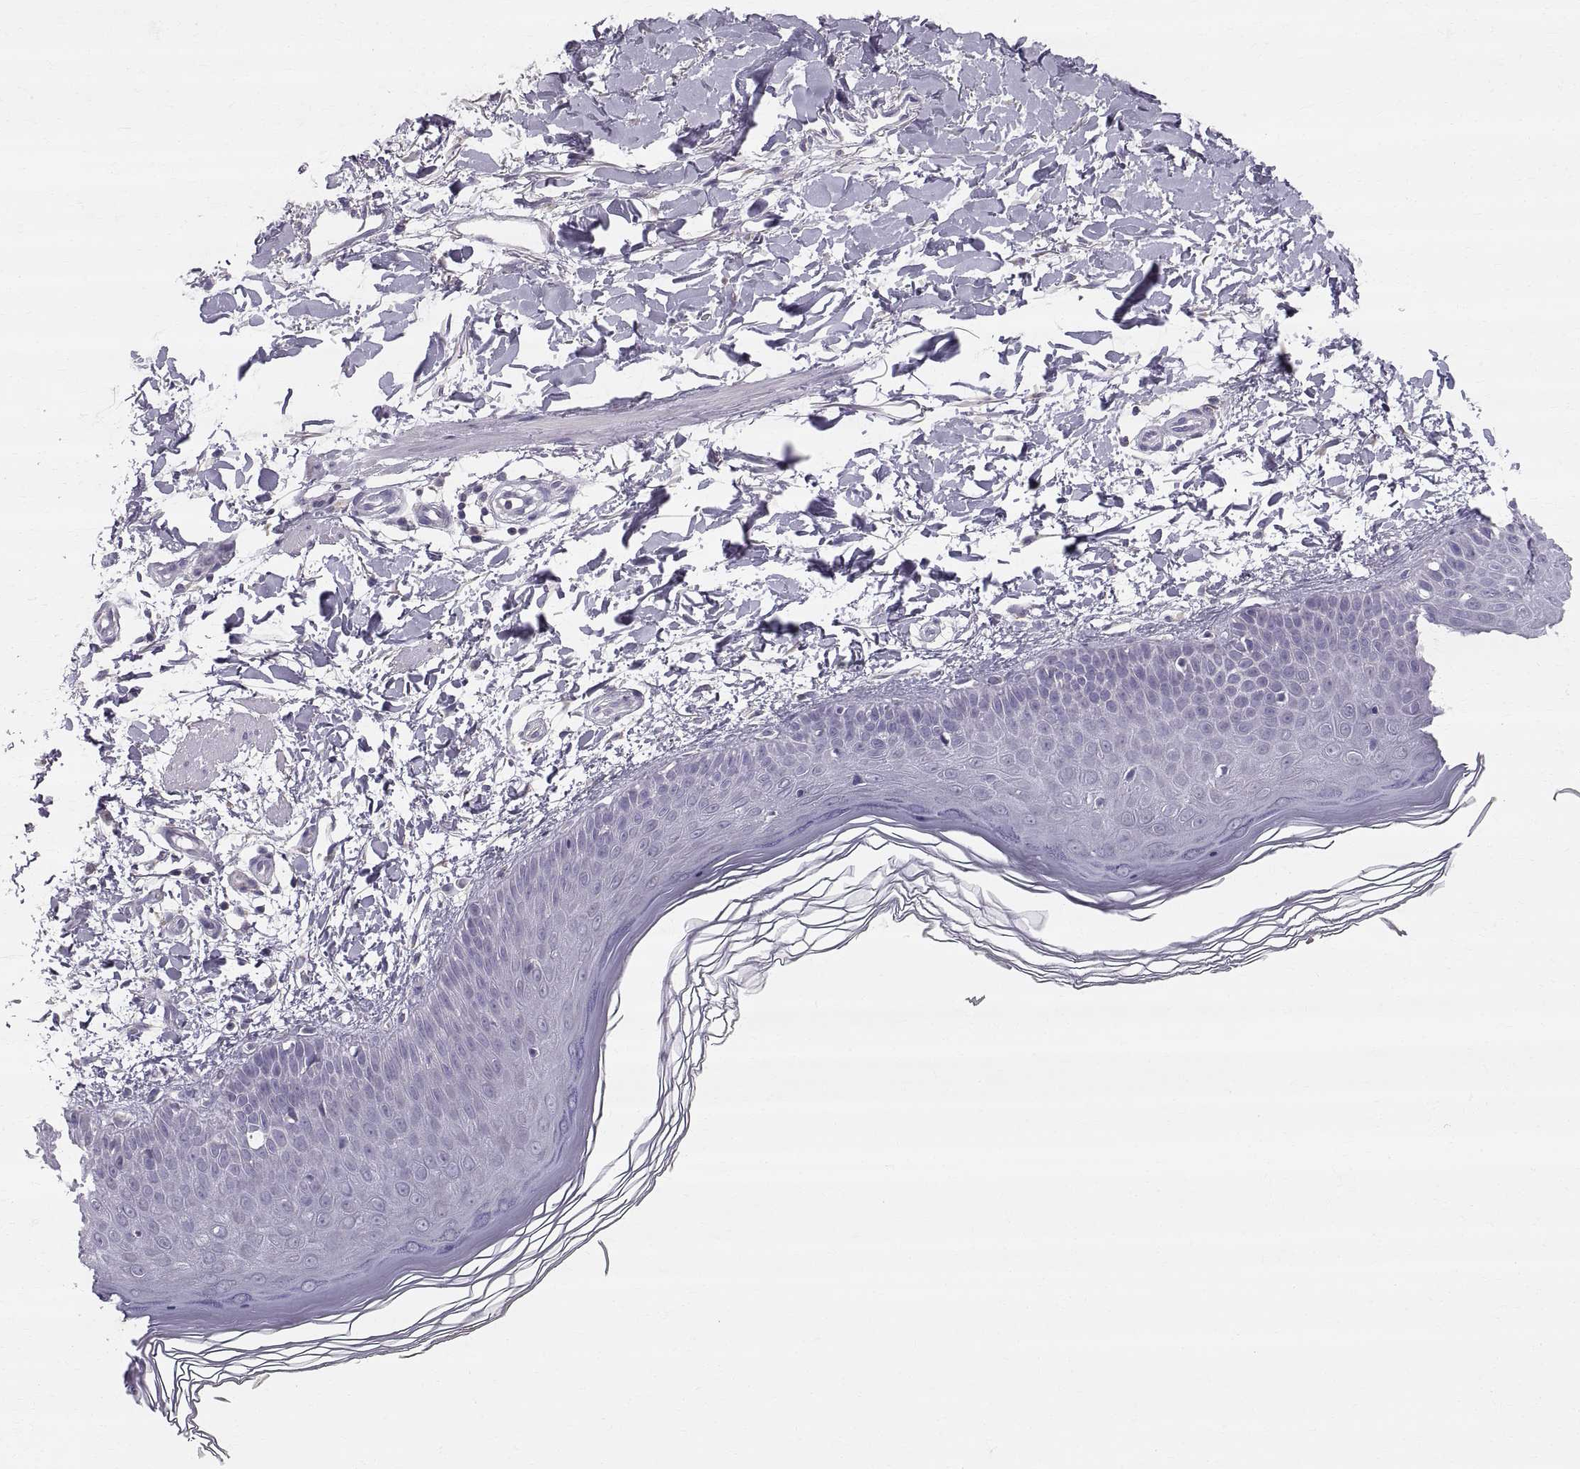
{"staining": {"intensity": "negative", "quantity": "none", "location": "none"}, "tissue": "skin", "cell_type": "Fibroblasts", "image_type": "normal", "snomed": [{"axis": "morphology", "description": "Normal tissue, NOS"}, {"axis": "topography", "description": "Skin"}], "caption": "Immunohistochemistry of unremarkable skin displays no expression in fibroblasts.", "gene": "STMND1", "patient": {"sex": "female", "age": 62}}